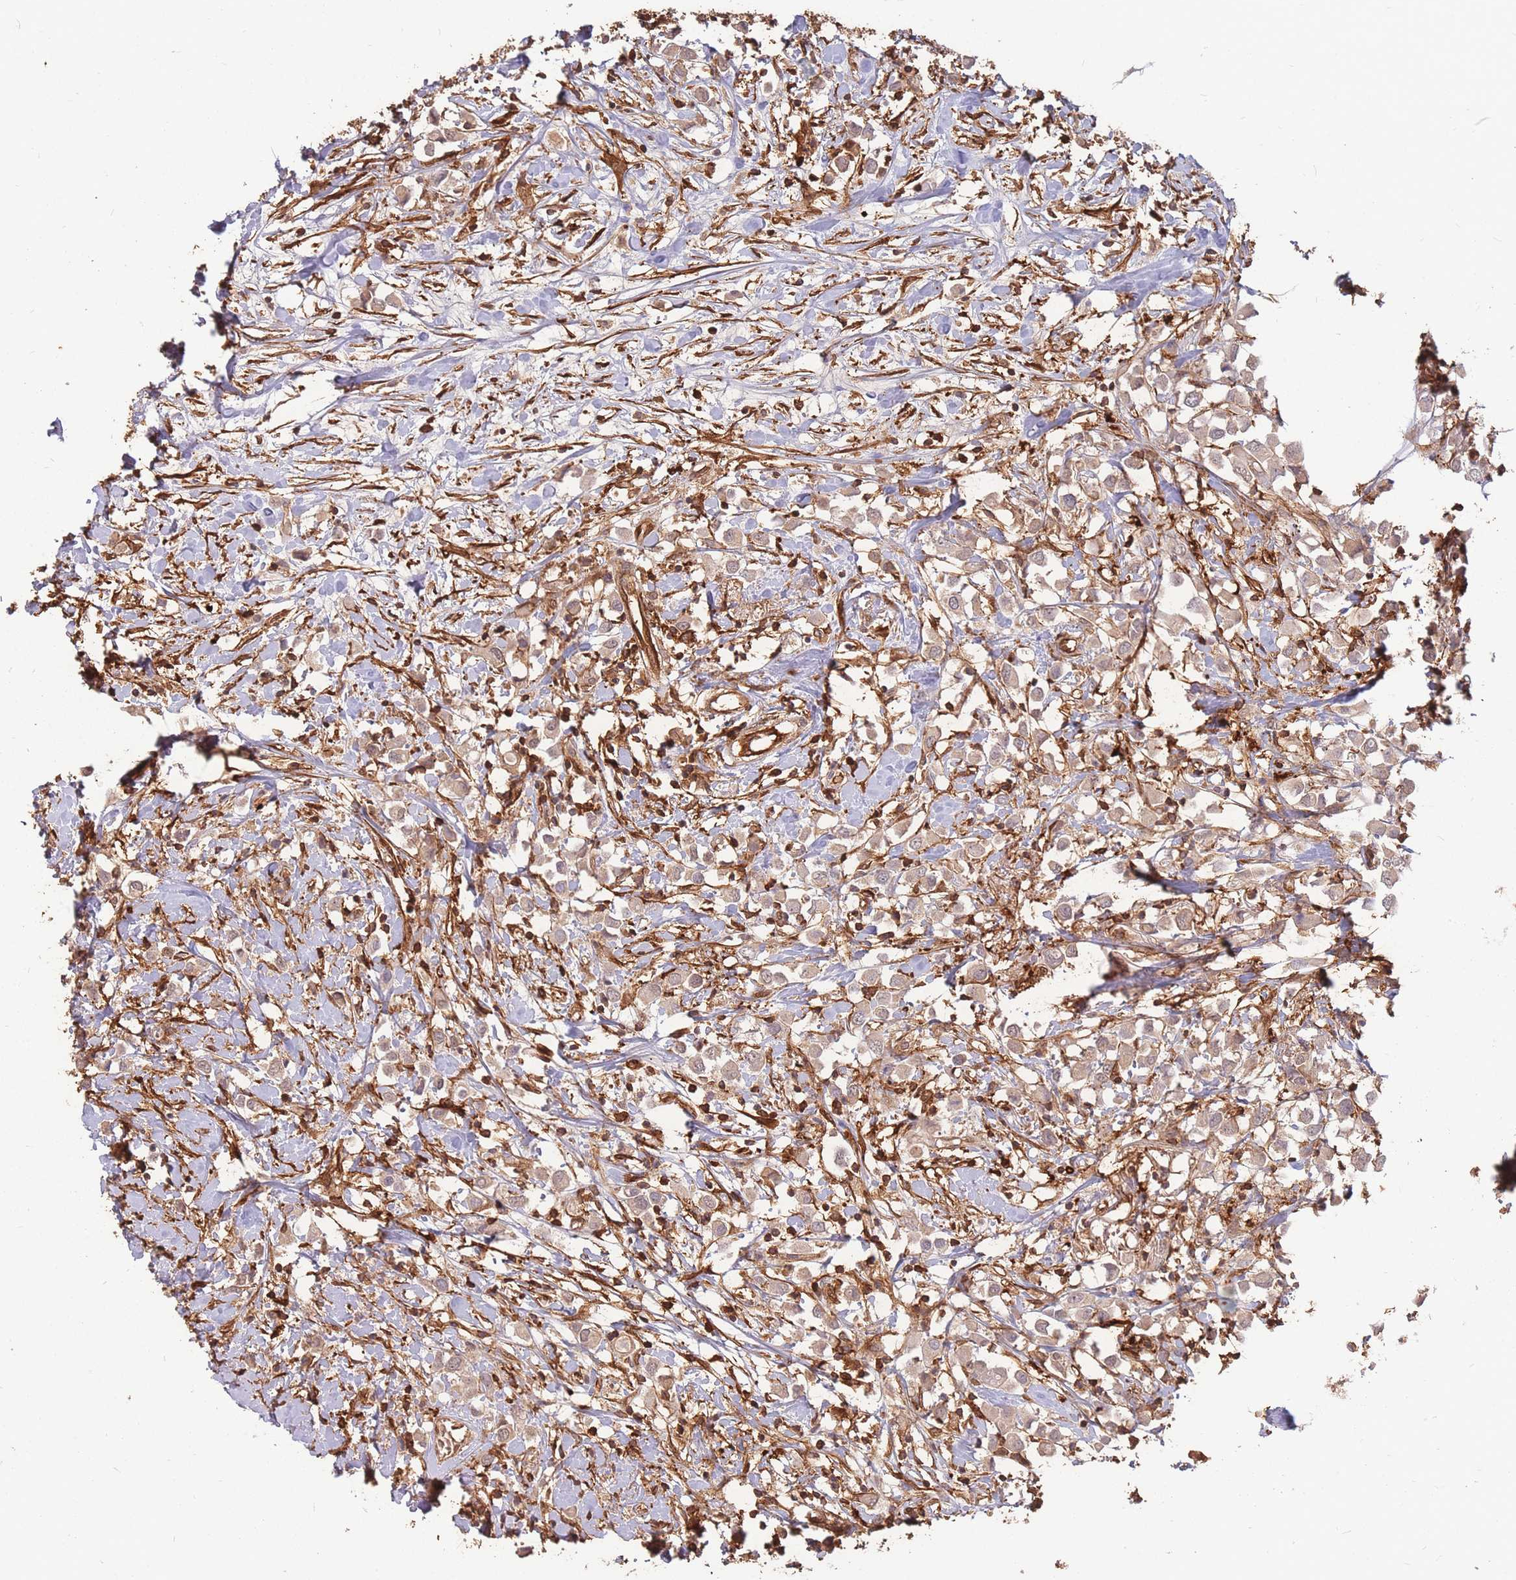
{"staining": {"intensity": "moderate", "quantity": ">75%", "location": "cytoplasmic/membranous"}, "tissue": "breast cancer", "cell_type": "Tumor cells", "image_type": "cancer", "snomed": [{"axis": "morphology", "description": "Duct carcinoma"}, {"axis": "topography", "description": "Breast"}], "caption": "Immunohistochemical staining of breast cancer reveals moderate cytoplasmic/membranous protein expression in about >75% of tumor cells.", "gene": "PLS3", "patient": {"sex": "female", "age": 61}}